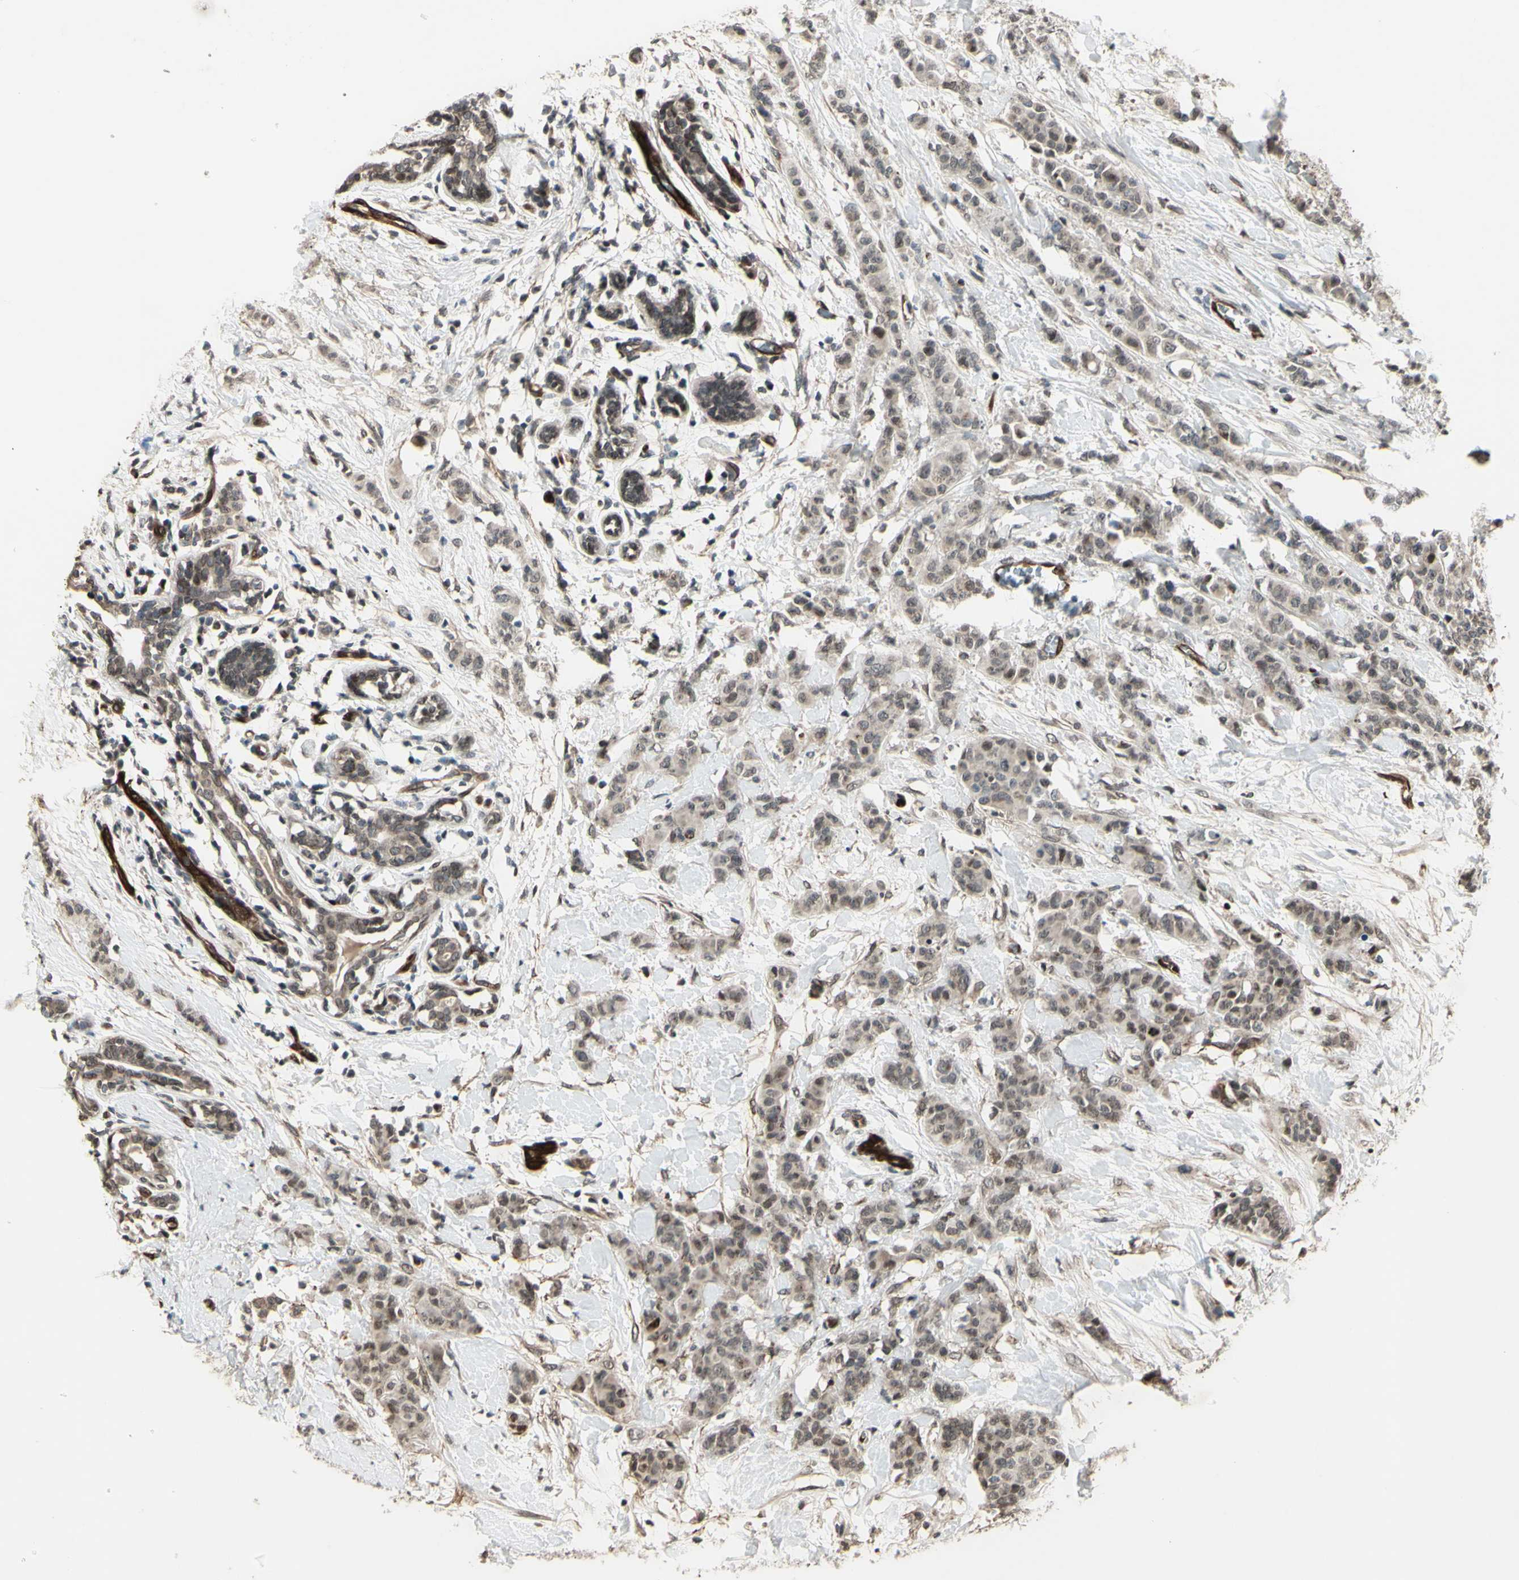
{"staining": {"intensity": "moderate", "quantity": ">75%", "location": "cytoplasmic/membranous,nuclear"}, "tissue": "breast cancer", "cell_type": "Tumor cells", "image_type": "cancer", "snomed": [{"axis": "morphology", "description": "Normal tissue, NOS"}, {"axis": "morphology", "description": "Duct carcinoma"}, {"axis": "topography", "description": "Breast"}], "caption": "High-magnification brightfield microscopy of breast cancer stained with DAB (3,3'-diaminobenzidine) (brown) and counterstained with hematoxylin (blue). tumor cells exhibit moderate cytoplasmic/membranous and nuclear staining is appreciated in about>75% of cells.", "gene": "MLF2", "patient": {"sex": "female", "age": 40}}